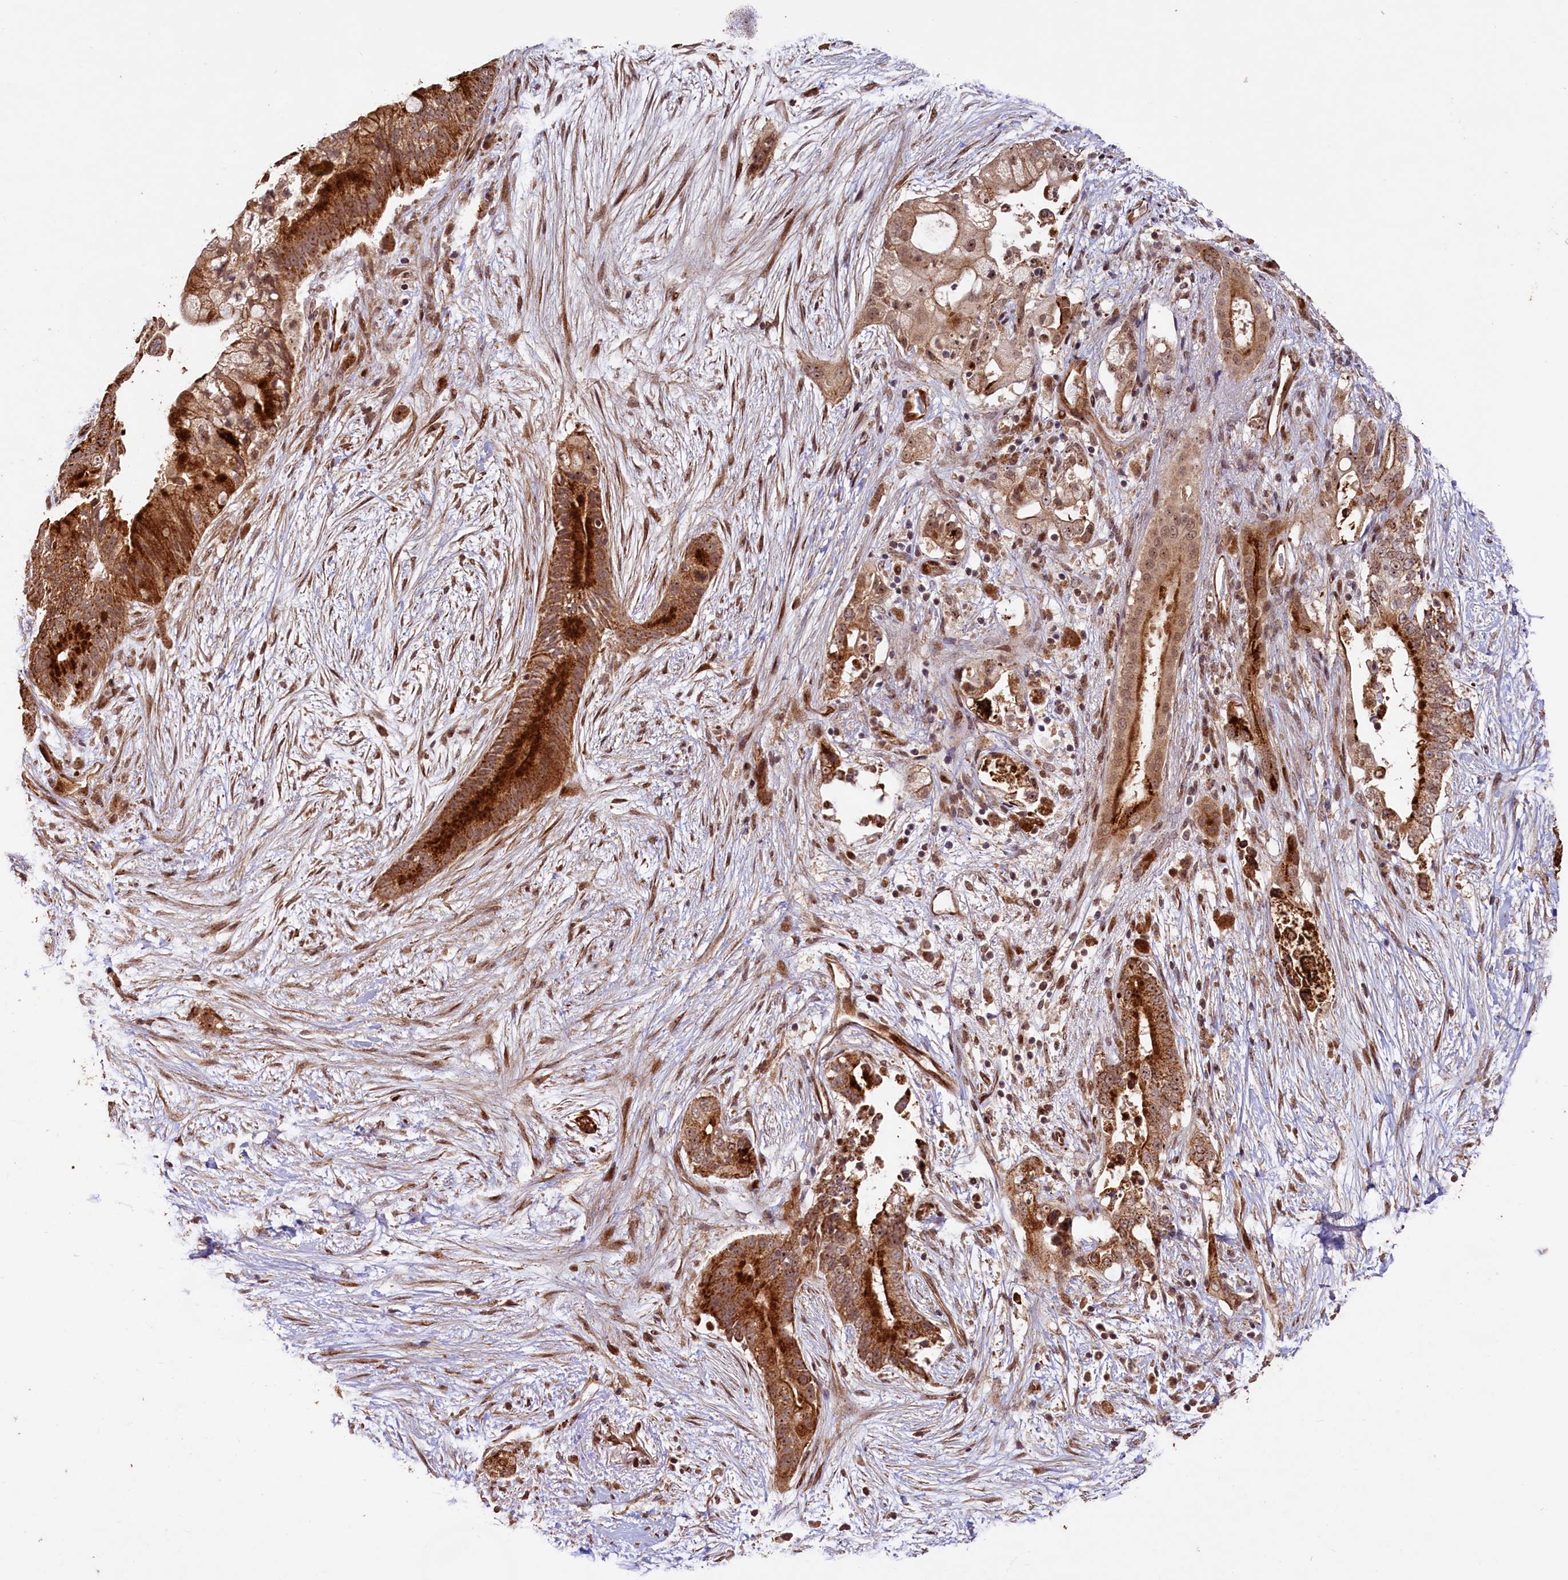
{"staining": {"intensity": "strong", "quantity": ">75%", "location": "cytoplasmic/membranous,nuclear"}, "tissue": "pancreatic cancer", "cell_type": "Tumor cells", "image_type": "cancer", "snomed": [{"axis": "morphology", "description": "Adenocarcinoma, NOS"}, {"axis": "topography", "description": "Pancreas"}], "caption": "Immunohistochemistry (IHC) histopathology image of neoplastic tissue: pancreatic cancer stained using IHC displays high levels of strong protein expression localized specifically in the cytoplasmic/membranous and nuclear of tumor cells, appearing as a cytoplasmic/membranous and nuclear brown color.", "gene": "SHPRH", "patient": {"sex": "male", "age": 53}}